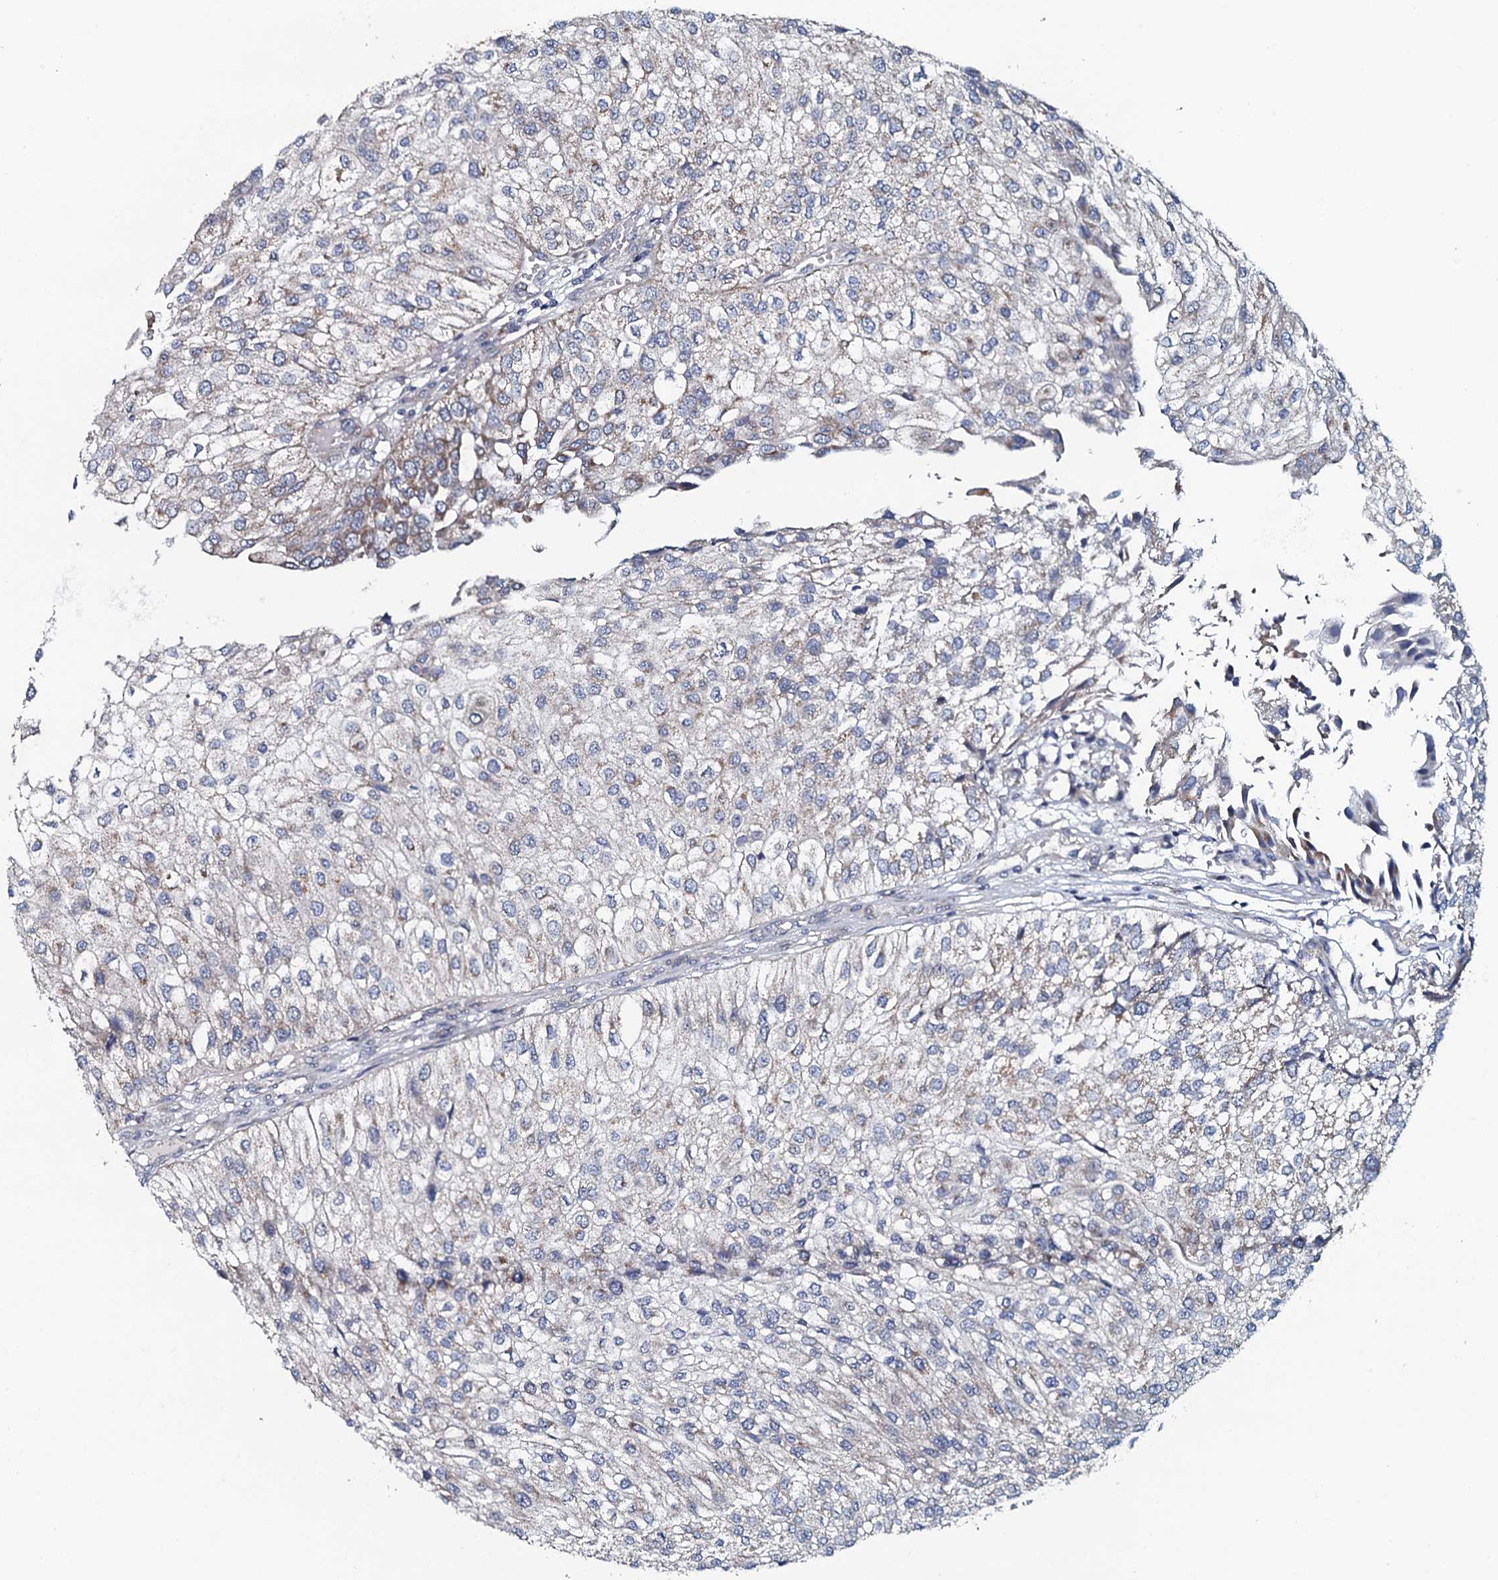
{"staining": {"intensity": "weak", "quantity": "<25%", "location": "cytoplasmic/membranous"}, "tissue": "urothelial cancer", "cell_type": "Tumor cells", "image_type": "cancer", "snomed": [{"axis": "morphology", "description": "Urothelial carcinoma, Low grade"}, {"axis": "topography", "description": "Urinary bladder"}], "caption": "IHC photomicrograph of neoplastic tissue: human urothelial cancer stained with DAB reveals no significant protein positivity in tumor cells.", "gene": "KCTD4", "patient": {"sex": "female", "age": 89}}